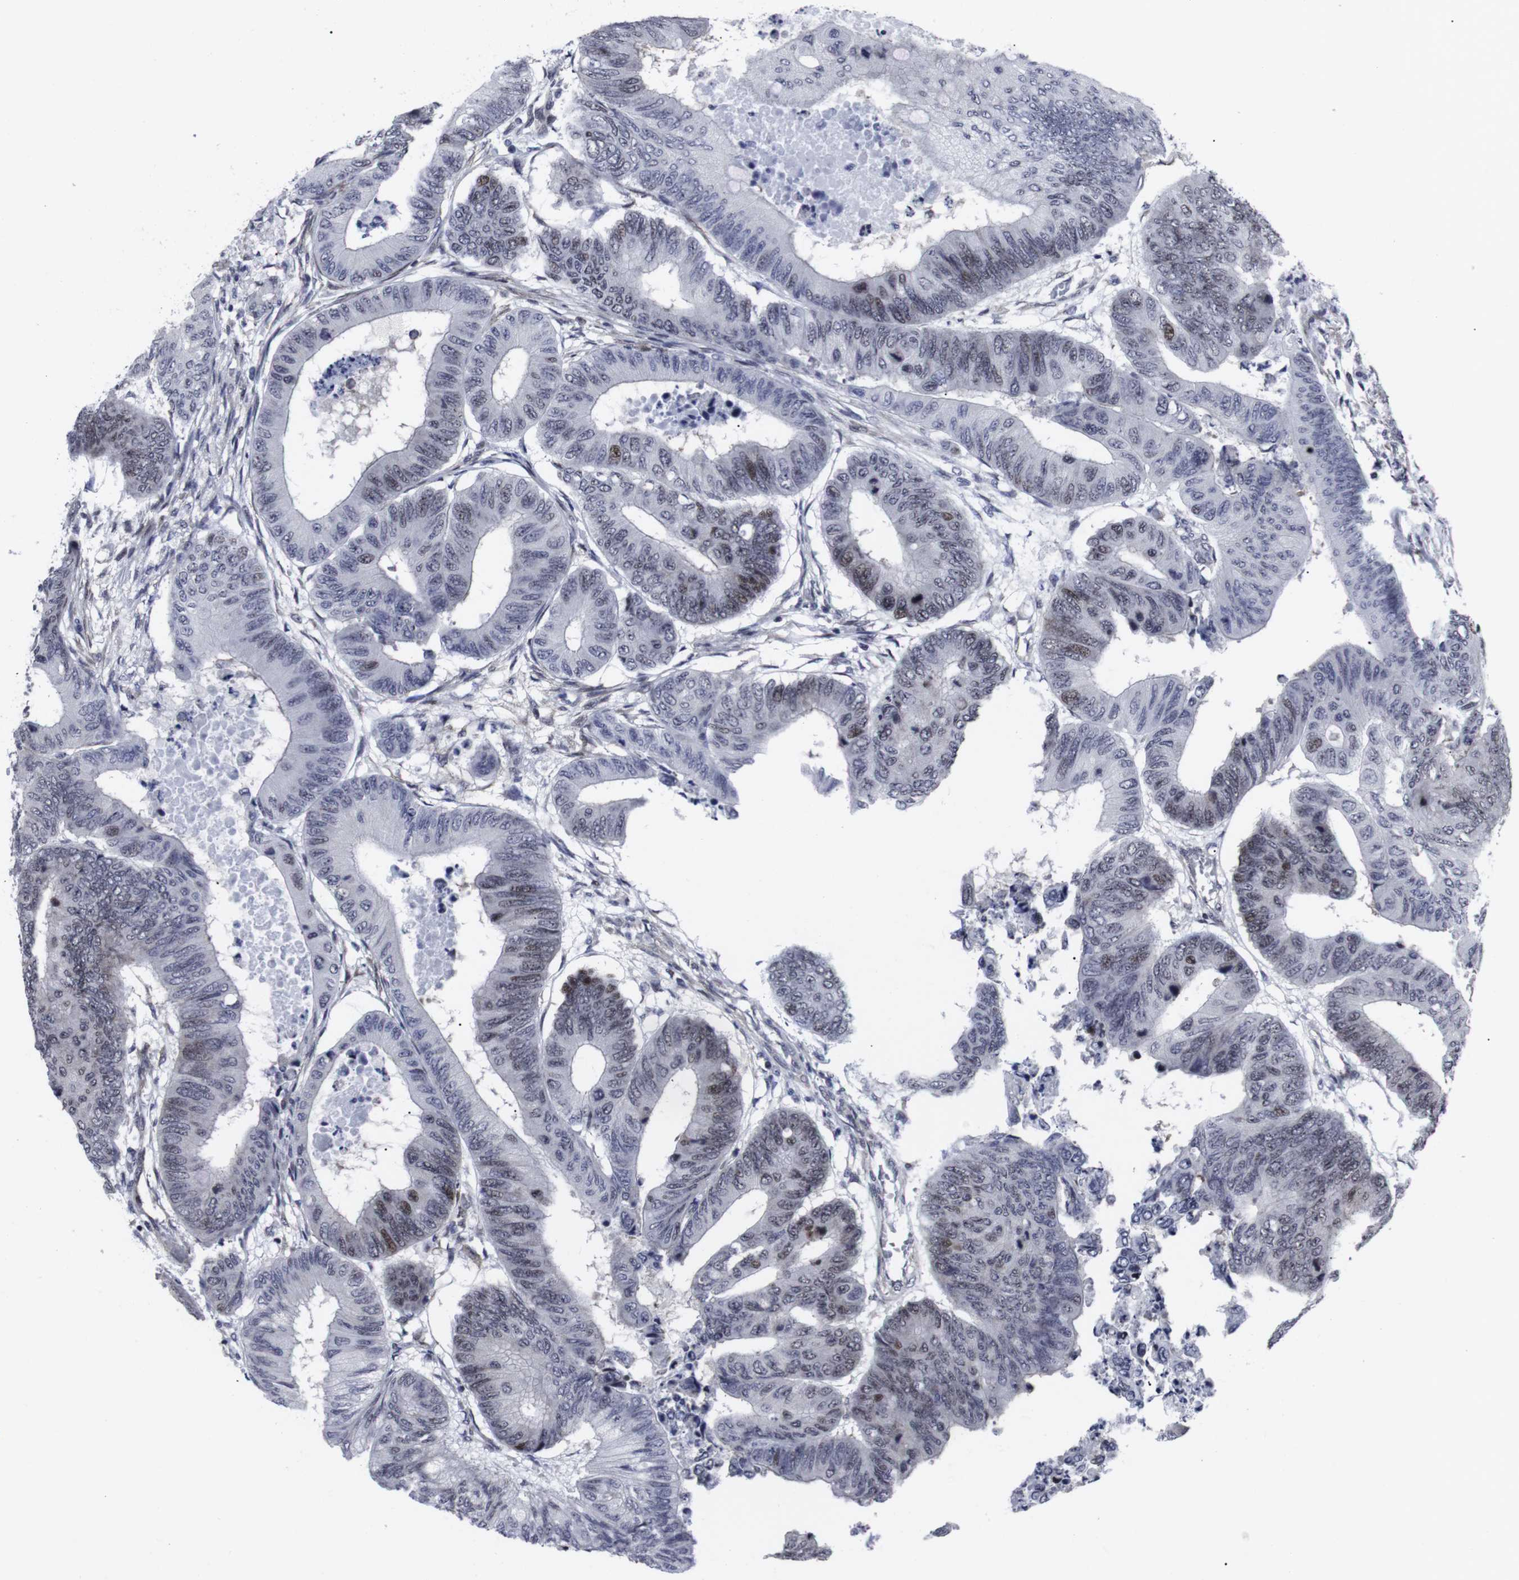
{"staining": {"intensity": "moderate", "quantity": "<25%", "location": "nuclear"}, "tissue": "colorectal cancer", "cell_type": "Tumor cells", "image_type": "cancer", "snomed": [{"axis": "morphology", "description": "Normal tissue, NOS"}, {"axis": "morphology", "description": "Adenocarcinoma, NOS"}, {"axis": "topography", "description": "Rectum"}, {"axis": "topography", "description": "Peripheral nerve tissue"}], "caption": "About <25% of tumor cells in colorectal cancer (adenocarcinoma) demonstrate moderate nuclear protein expression as visualized by brown immunohistochemical staining.", "gene": "MLH1", "patient": {"sex": "male", "age": 92}}